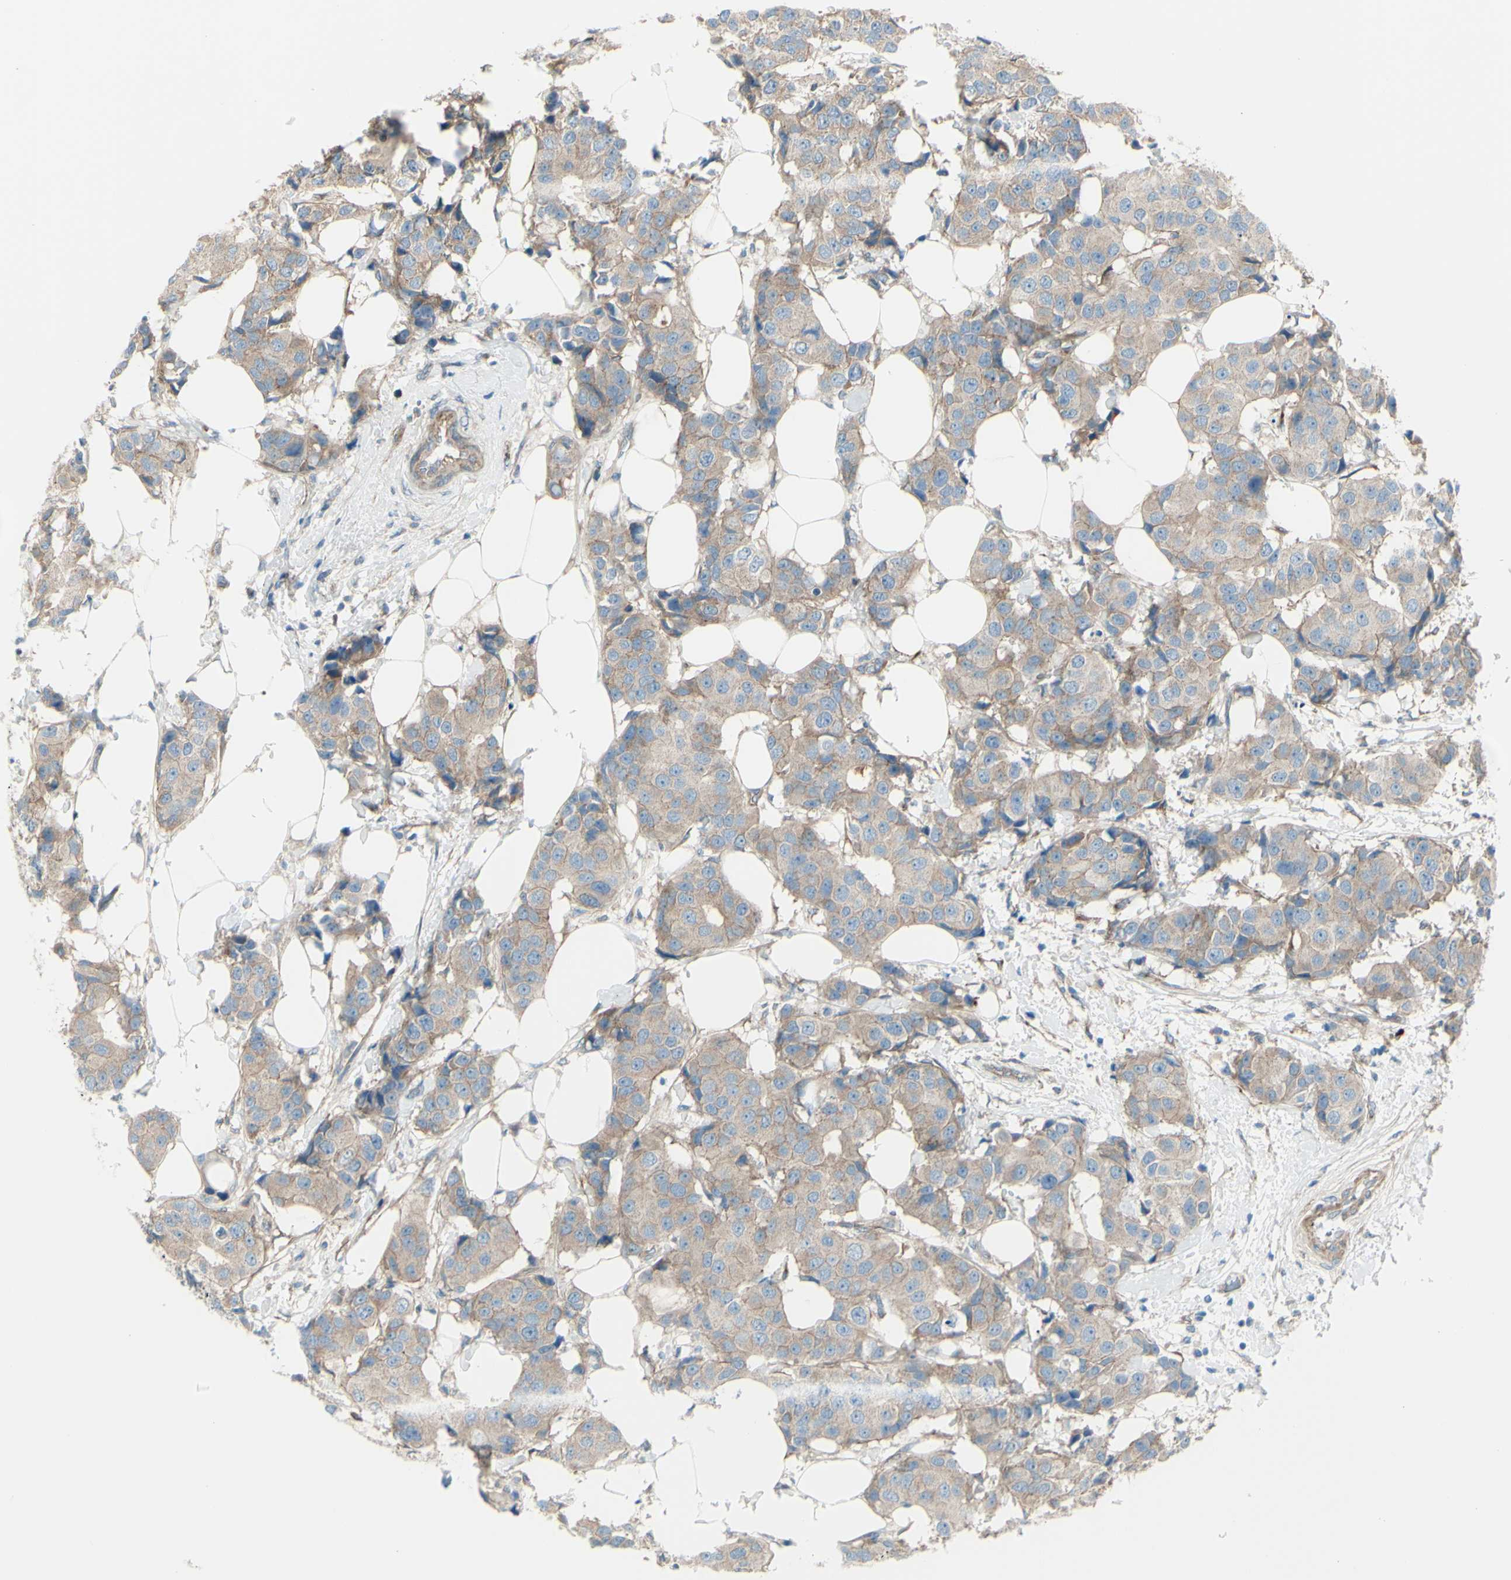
{"staining": {"intensity": "weak", "quantity": ">75%", "location": "cytoplasmic/membranous"}, "tissue": "breast cancer", "cell_type": "Tumor cells", "image_type": "cancer", "snomed": [{"axis": "morphology", "description": "Normal tissue, NOS"}, {"axis": "morphology", "description": "Duct carcinoma"}, {"axis": "topography", "description": "Breast"}], "caption": "Breast infiltrating ductal carcinoma stained with a protein marker reveals weak staining in tumor cells.", "gene": "PCDHGA2", "patient": {"sex": "female", "age": 39}}